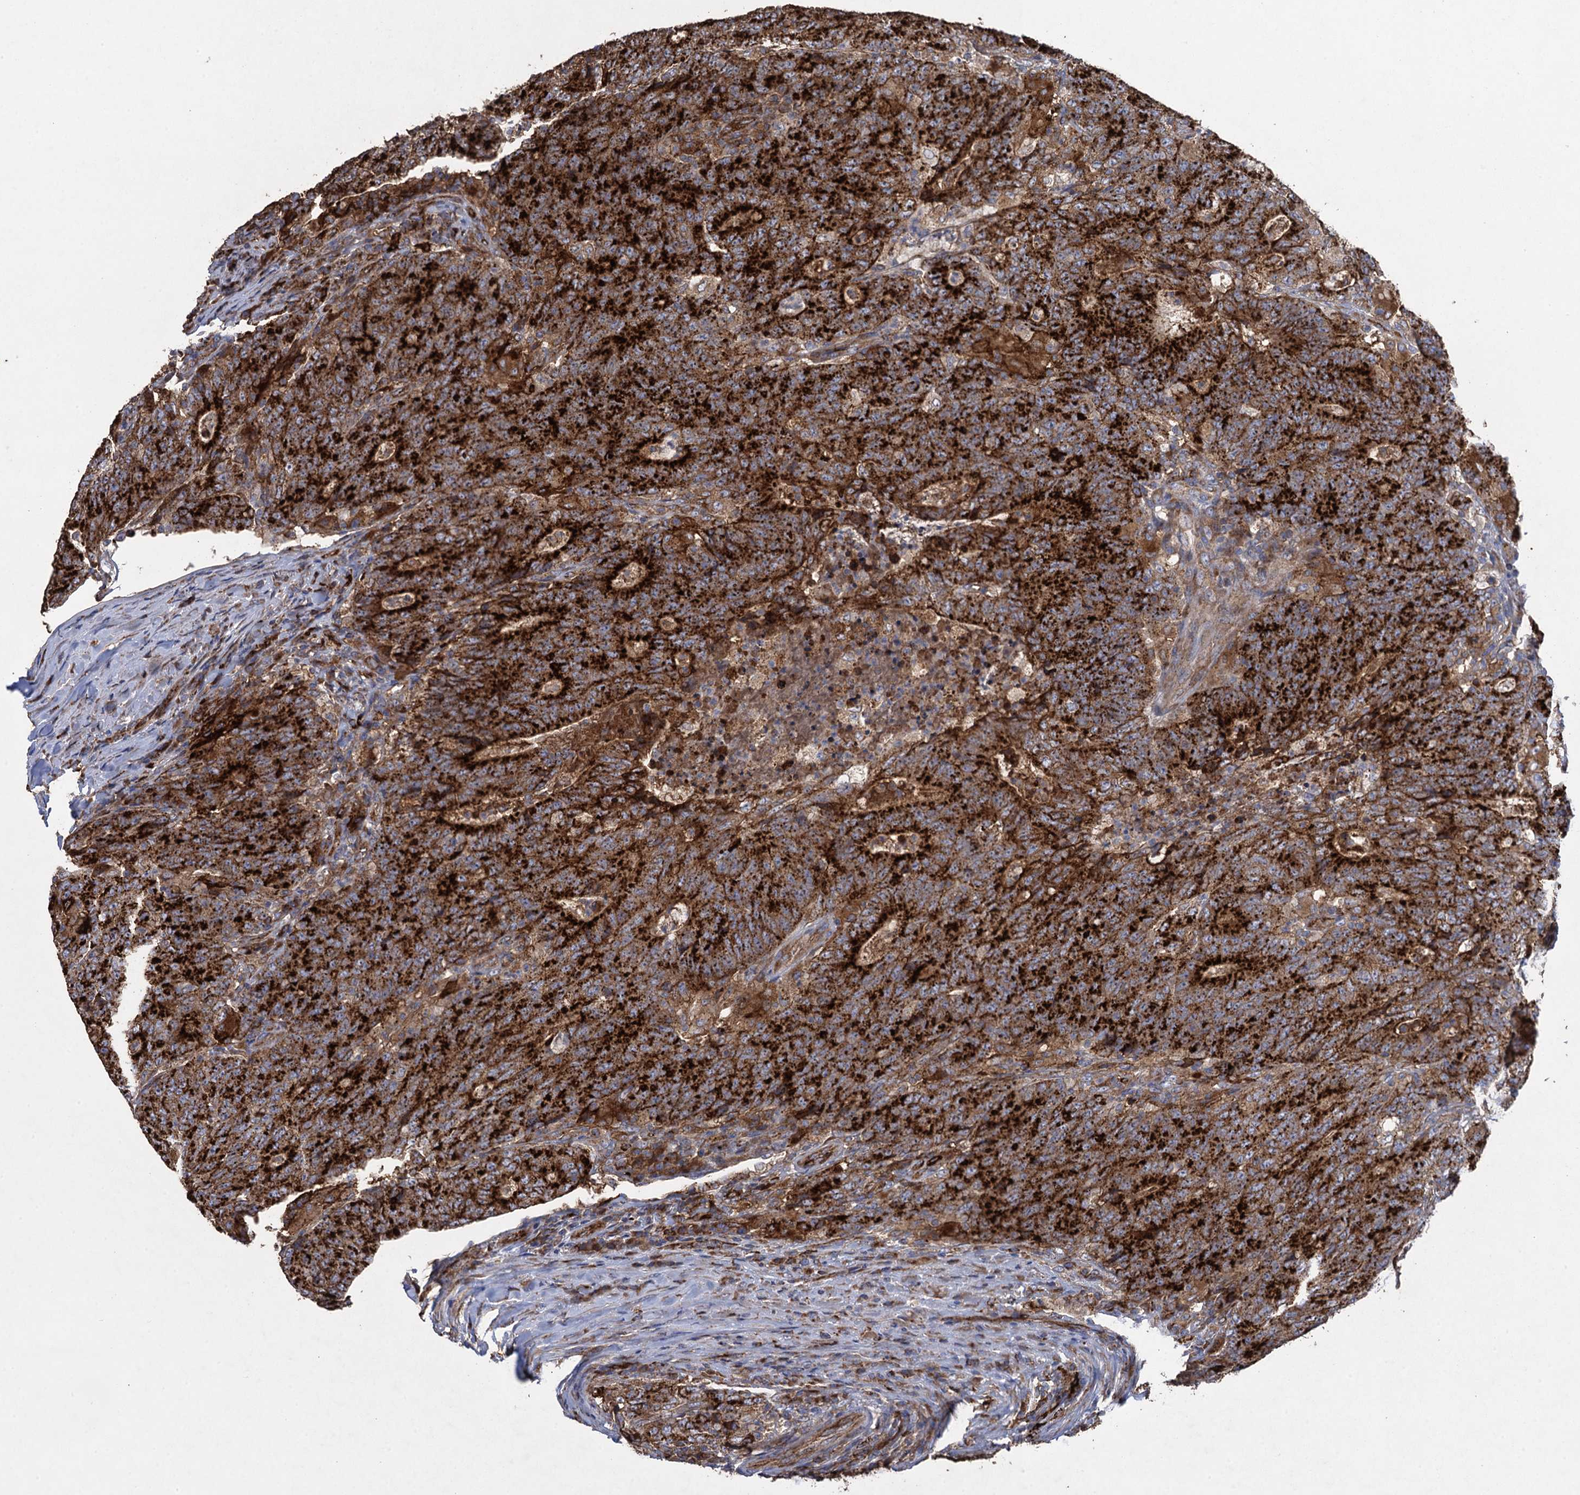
{"staining": {"intensity": "strong", "quantity": ">75%", "location": "cytoplasmic/membranous"}, "tissue": "colorectal cancer", "cell_type": "Tumor cells", "image_type": "cancer", "snomed": [{"axis": "morphology", "description": "Adenocarcinoma, NOS"}, {"axis": "topography", "description": "Colon"}], "caption": "Immunohistochemistry histopathology image of adenocarcinoma (colorectal) stained for a protein (brown), which exhibits high levels of strong cytoplasmic/membranous positivity in about >75% of tumor cells.", "gene": "TXNDC11", "patient": {"sex": "female", "age": 75}}